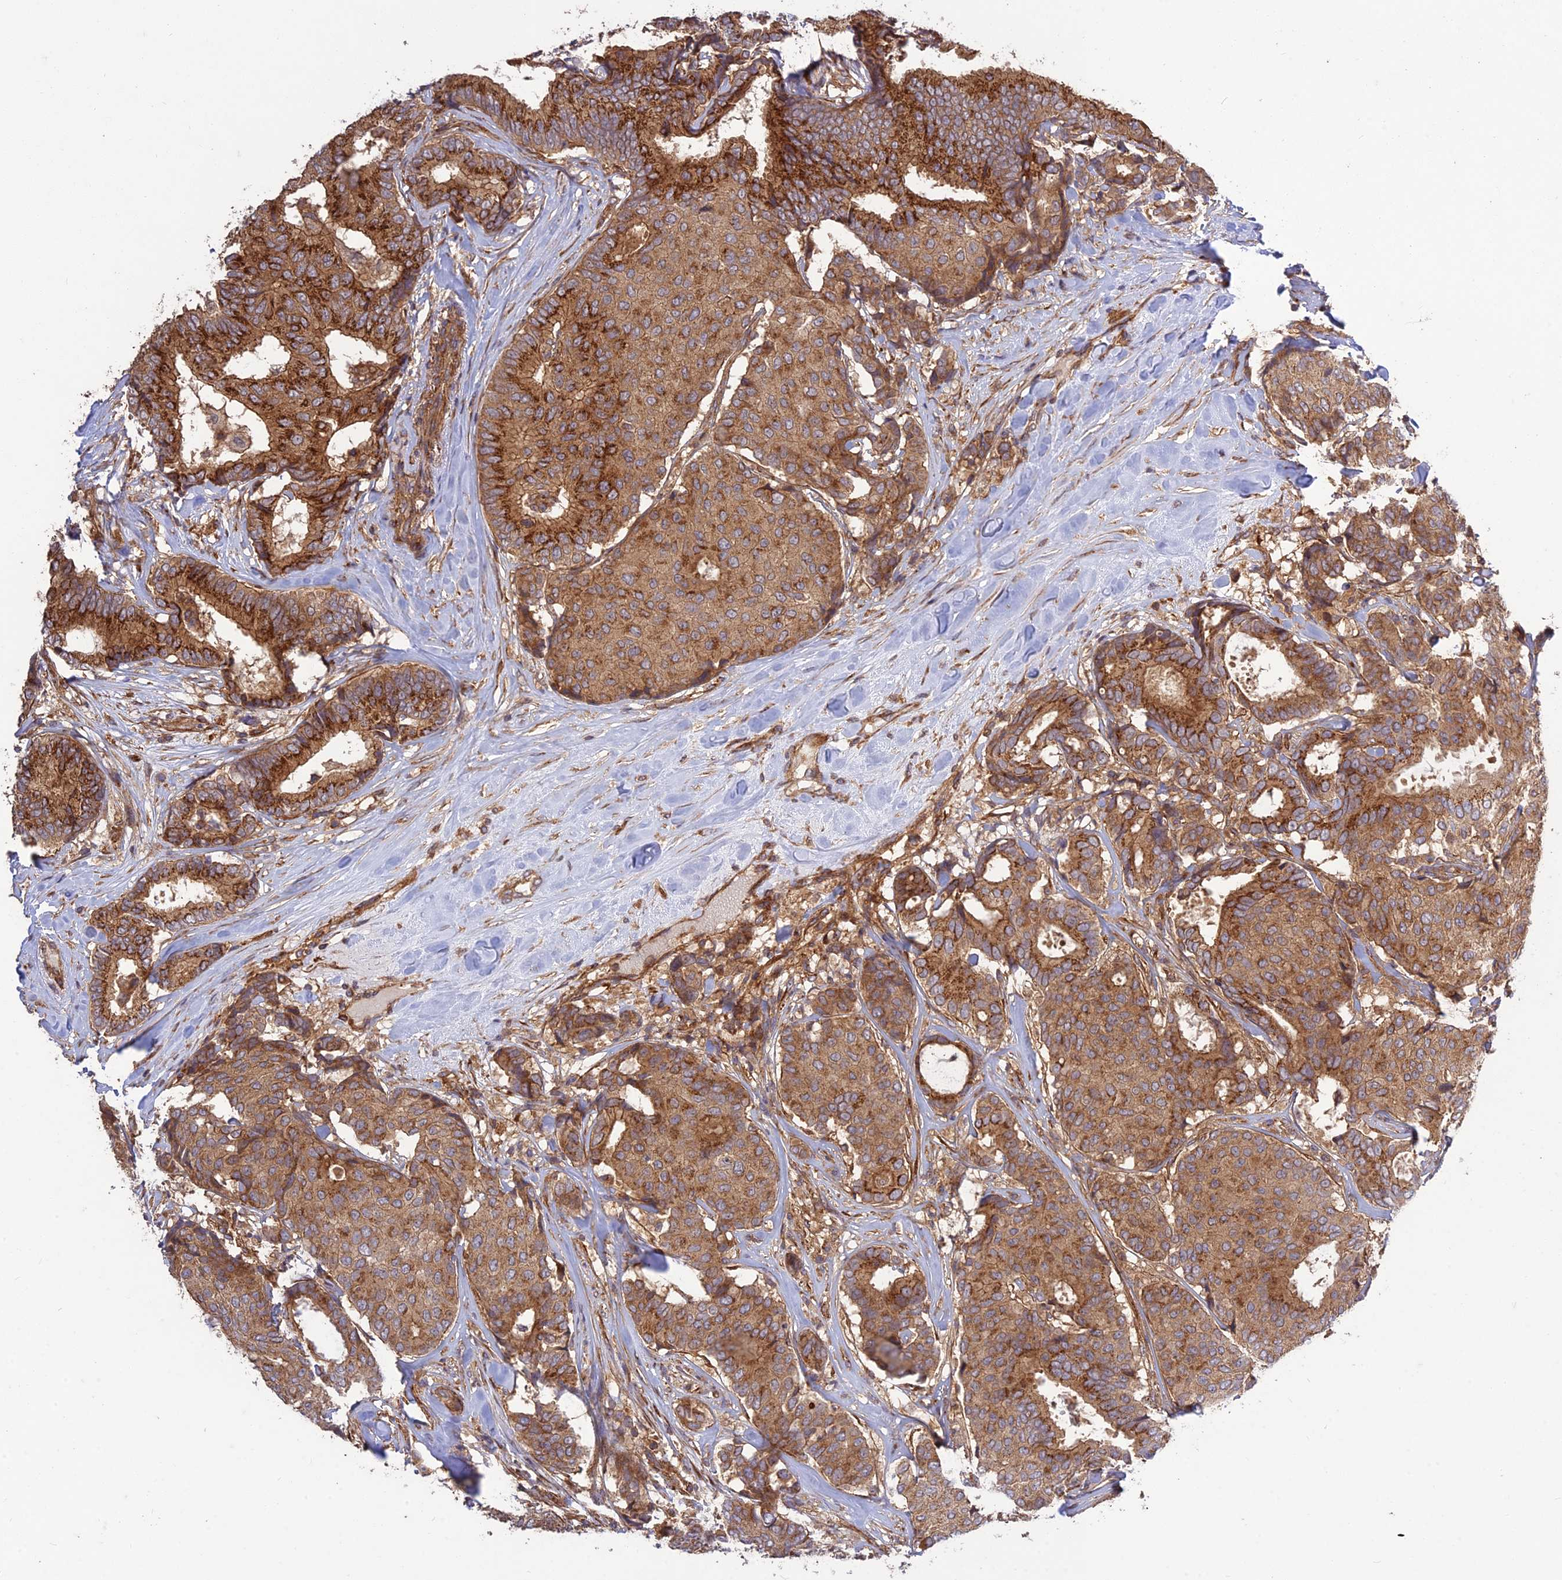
{"staining": {"intensity": "moderate", "quantity": ">75%", "location": "cytoplasmic/membranous"}, "tissue": "breast cancer", "cell_type": "Tumor cells", "image_type": "cancer", "snomed": [{"axis": "morphology", "description": "Duct carcinoma"}, {"axis": "topography", "description": "Breast"}], "caption": "Breast cancer tissue displays moderate cytoplasmic/membranous staining in approximately >75% of tumor cells, visualized by immunohistochemistry.", "gene": "TMEM131L", "patient": {"sex": "female", "age": 75}}